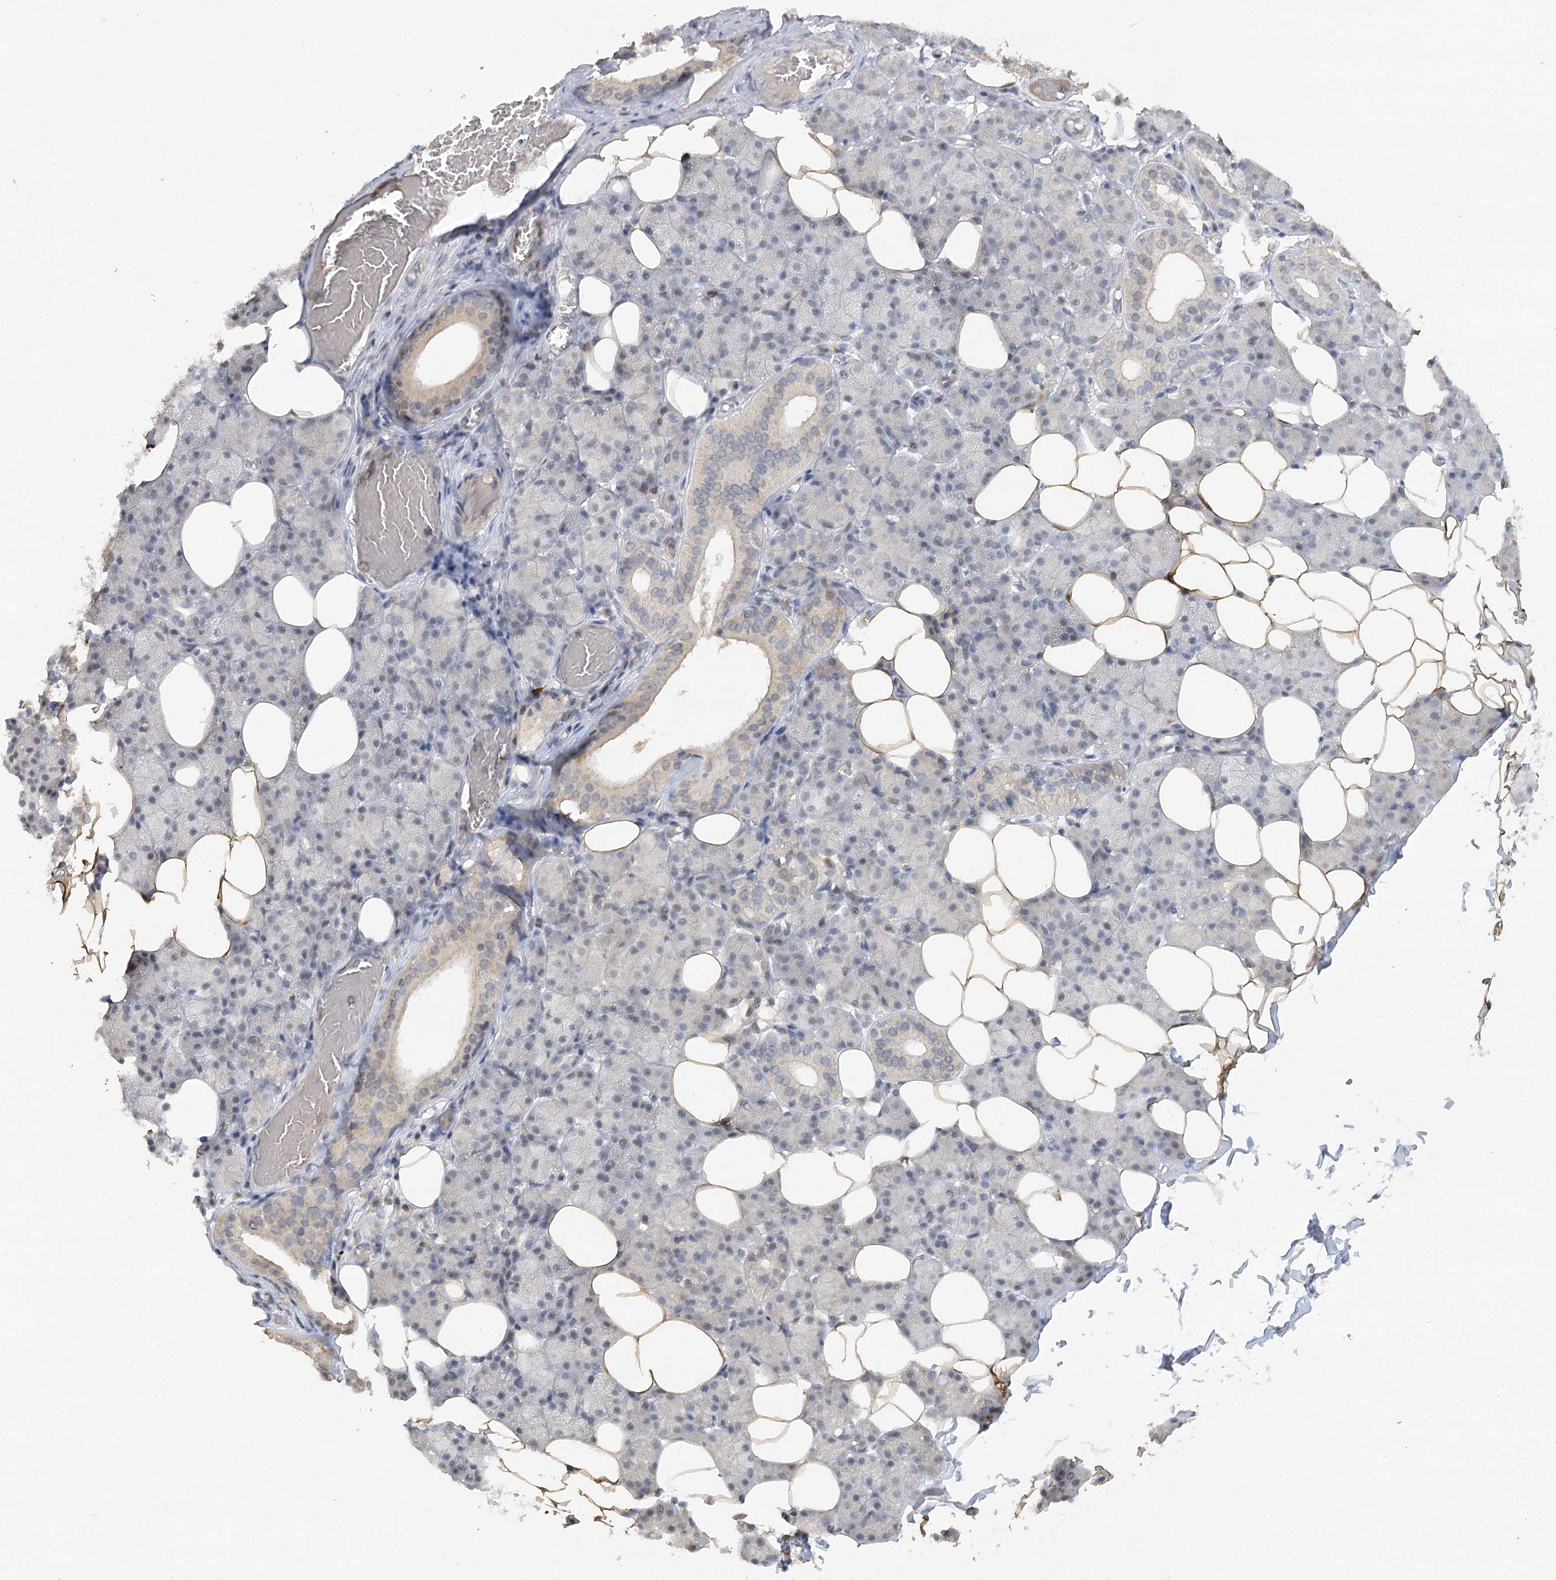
{"staining": {"intensity": "weak", "quantity": "<25%", "location": "cytoplasmic/membranous"}, "tissue": "salivary gland", "cell_type": "Glandular cells", "image_type": "normal", "snomed": [{"axis": "morphology", "description": "Normal tissue, NOS"}, {"axis": "topography", "description": "Salivary gland"}], "caption": "Salivary gland stained for a protein using IHC displays no positivity glandular cells.", "gene": "TRAF3IP1", "patient": {"sex": "female", "age": 33}}